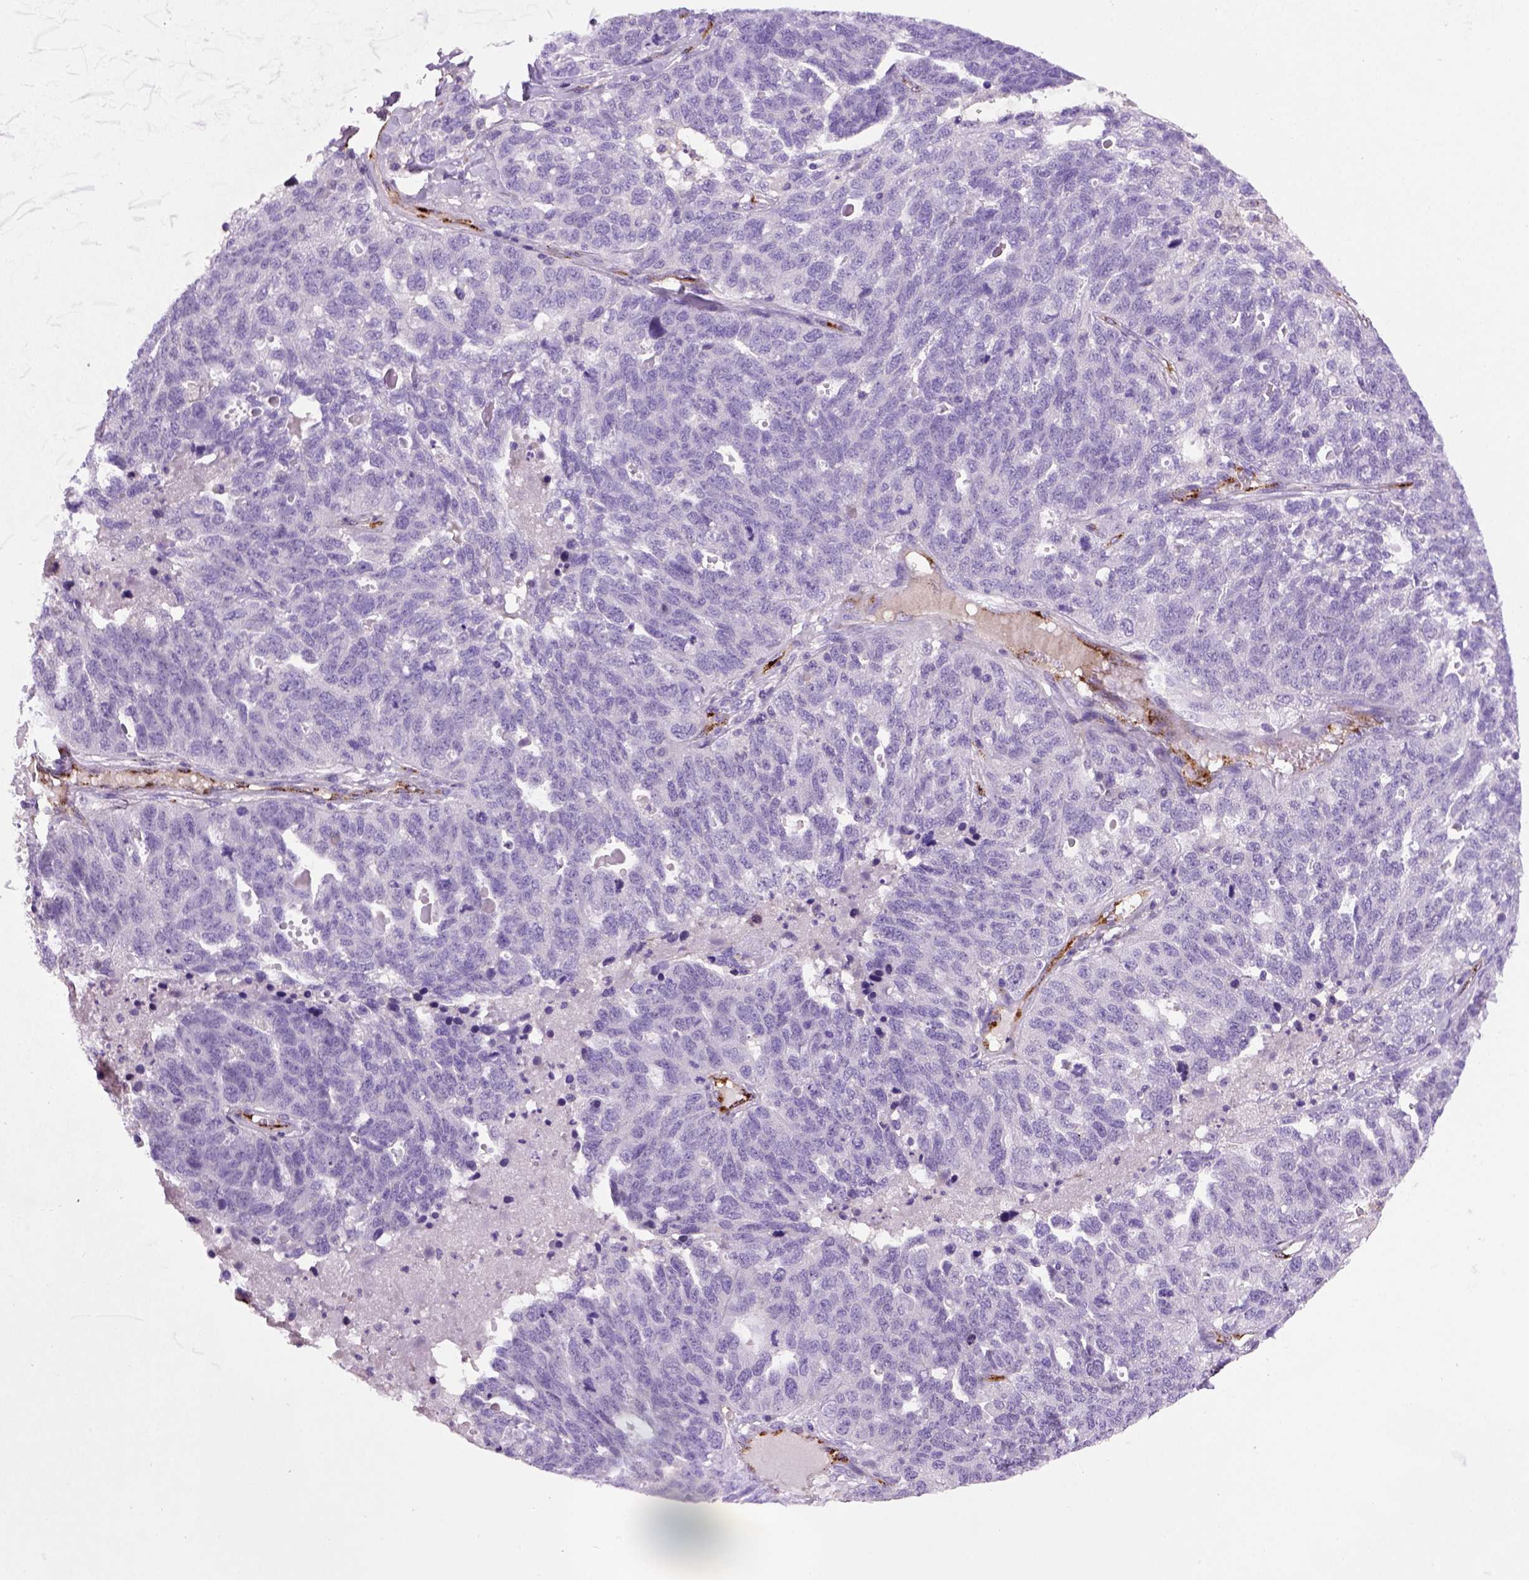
{"staining": {"intensity": "negative", "quantity": "none", "location": "none"}, "tissue": "ovarian cancer", "cell_type": "Tumor cells", "image_type": "cancer", "snomed": [{"axis": "morphology", "description": "Cystadenocarcinoma, serous, NOS"}, {"axis": "topography", "description": "Ovary"}], "caption": "Protein analysis of ovarian serous cystadenocarcinoma reveals no significant expression in tumor cells.", "gene": "VWF", "patient": {"sex": "female", "age": 71}}